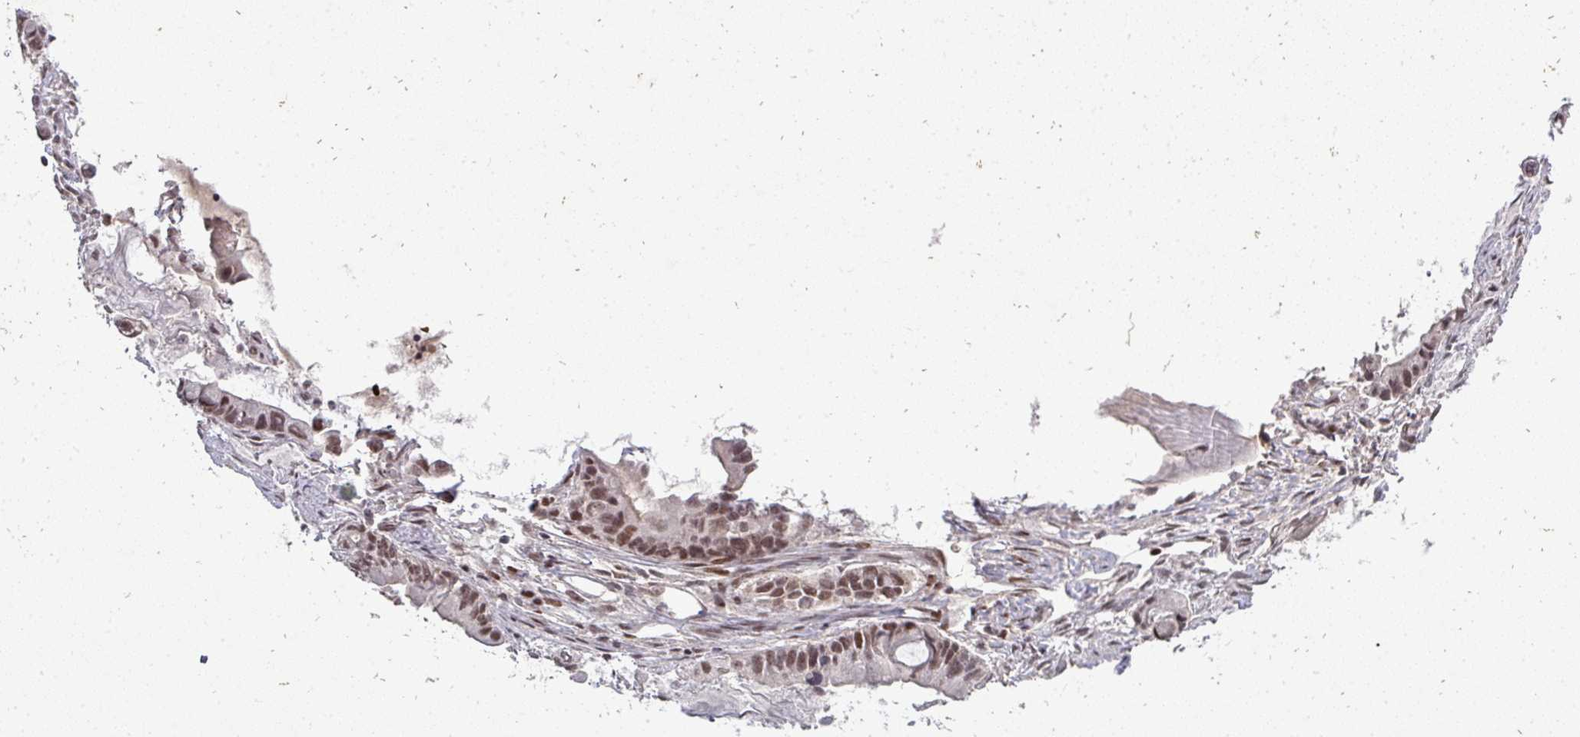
{"staining": {"intensity": "weak", "quantity": ">75%", "location": "nuclear"}, "tissue": "ovarian cancer", "cell_type": "Tumor cells", "image_type": "cancer", "snomed": [{"axis": "morphology", "description": "Cystadenocarcinoma, mucinous, NOS"}, {"axis": "topography", "description": "Ovary"}], "caption": "Ovarian mucinous cystadenocarcinoma tissue reveals weak nuclear positivity in approximately >75% of tumor cells", "gene": "NEIL1", "patient": {"sex": "female", "age": 63}}